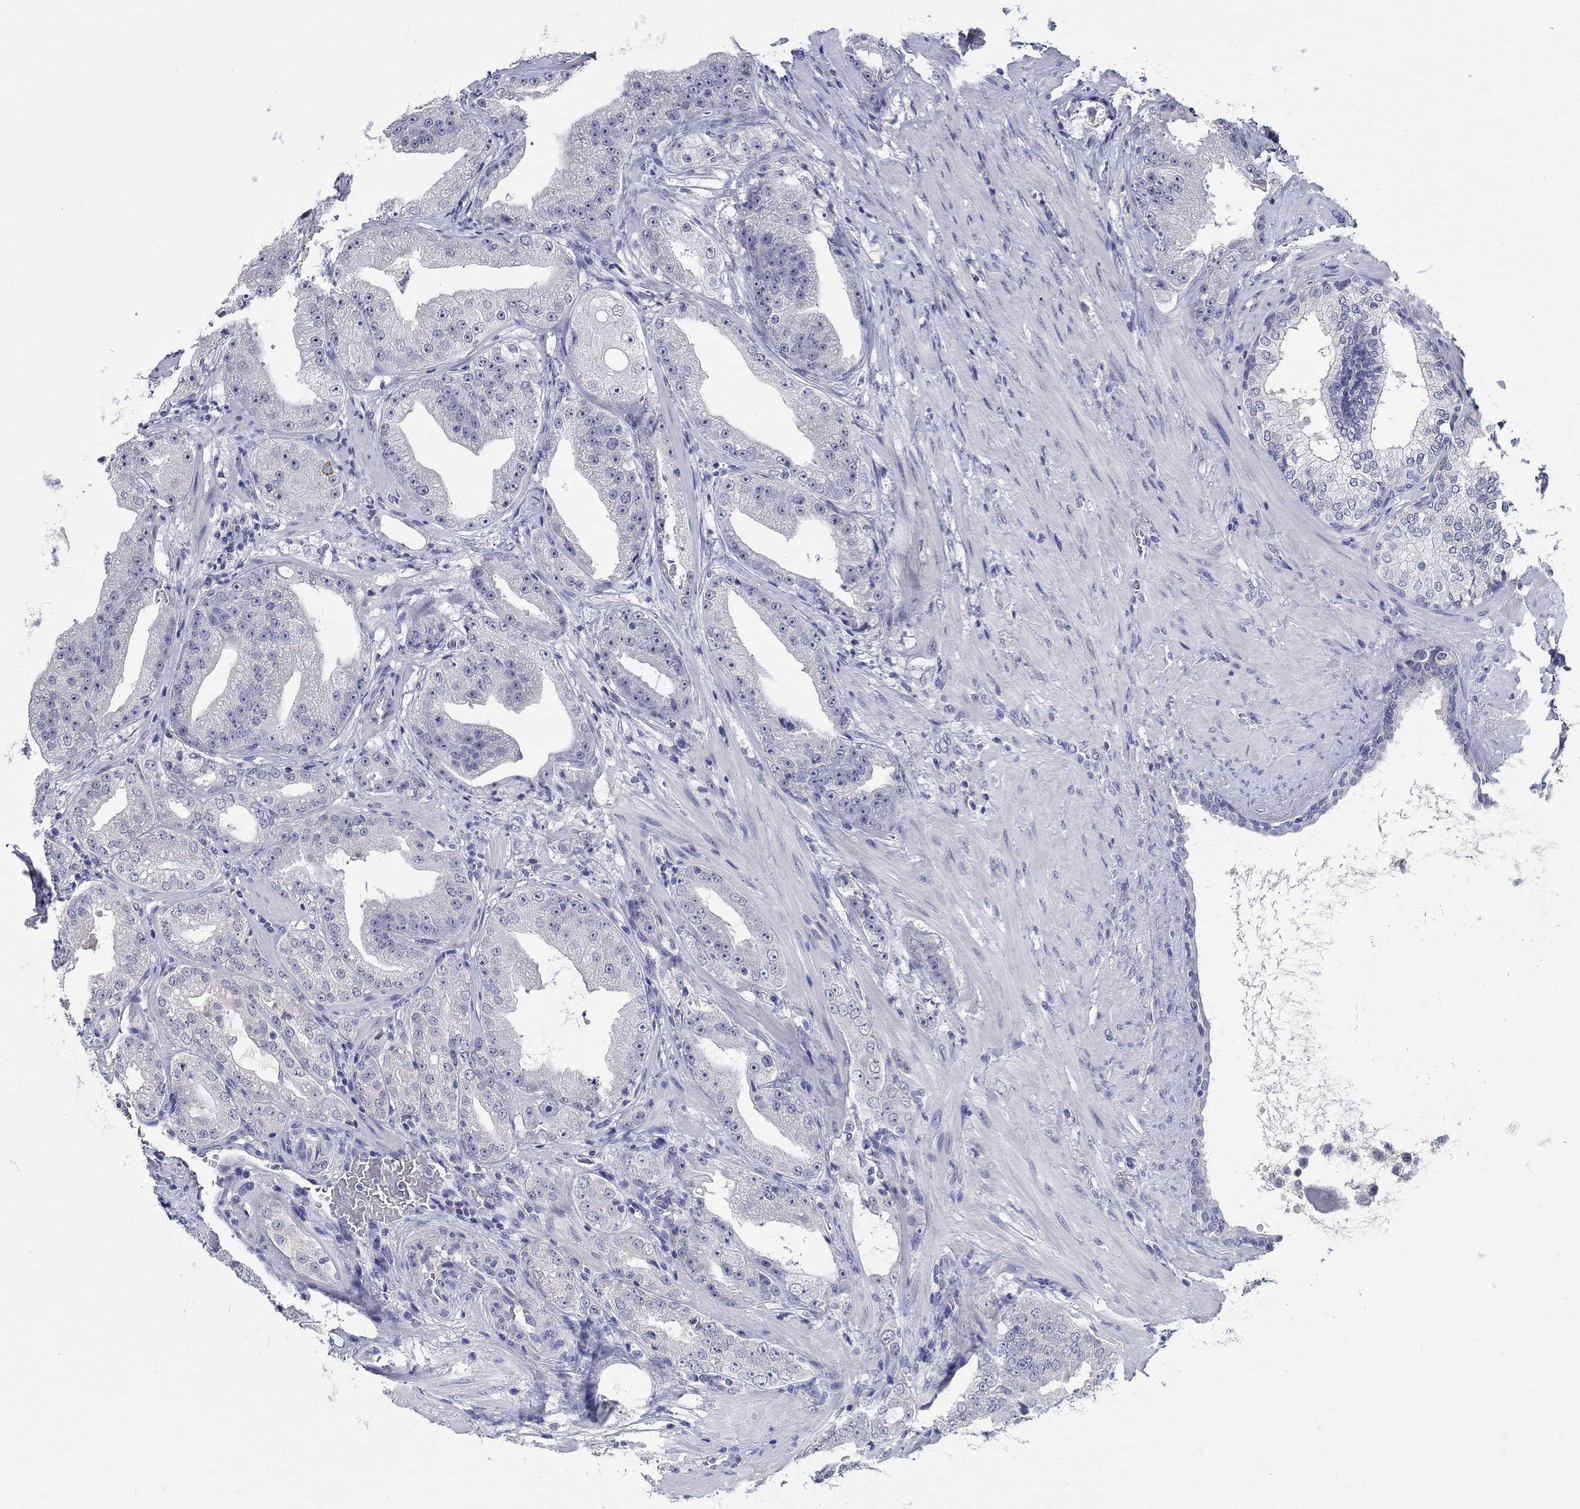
{"staining": {"intensity": "negative", "quantity": "none", "location": "none"}, "tissue": "prostate cancer", "cell_type": "Tumor cells", "image_type": "cancer", "snomed": [{"axis": "morphology", "description": "Adenocarcinoma, Low grade"}, {"axis": "topography", "description": "Prostate"}], "caption": "The image reveals no staining of tumor cells in prostate cancer.", "gene": "SLC30A3", "patient": {"sex": "male", "age": 62}}